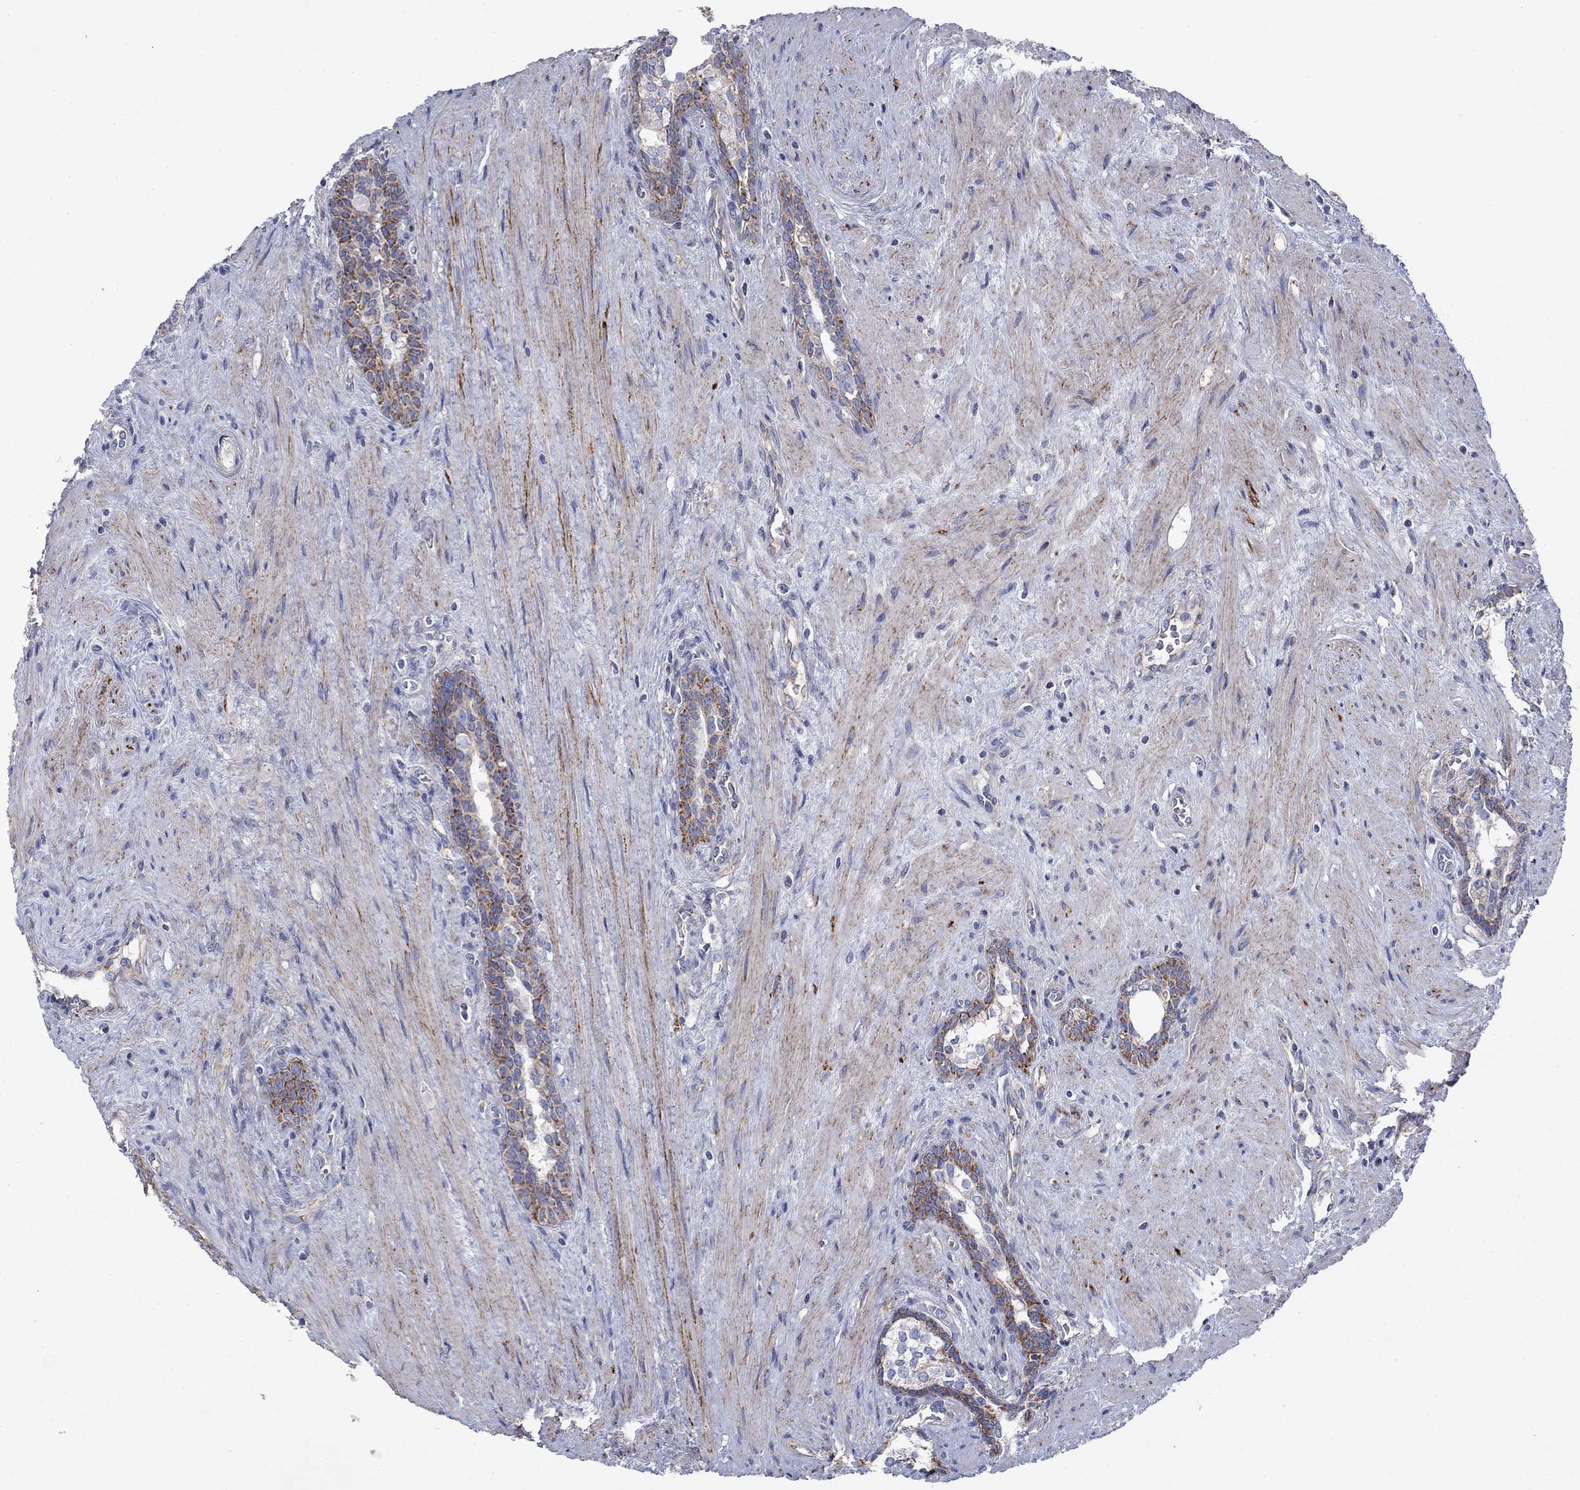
{"staining": {"intensity": "strong", "quantity": "<25%", "location": "cytoplasmic/membranous"}, "tissue": "prostate cancer", "cell_type": "Tumor cells", "image_type": "cancer", "snomed": [{"axis": "morphology", "description": "Adenocarcinoma, NOS"}, {"axis": "morphology", "description": "Adenocarcinoma, High grade"}, {"axis": "topography", "description": "Prostate"}], "caption": "Prostate cancer (high-grade adenocarcinoma) stained with immunohistochemistry (IHC) displays strong cytoplasmic/membranous expression in about <25% of tumor cells. Nuclei are stained in blue.", "gene": "CISD1", "patient": {"sex": "male", "age": 61}}